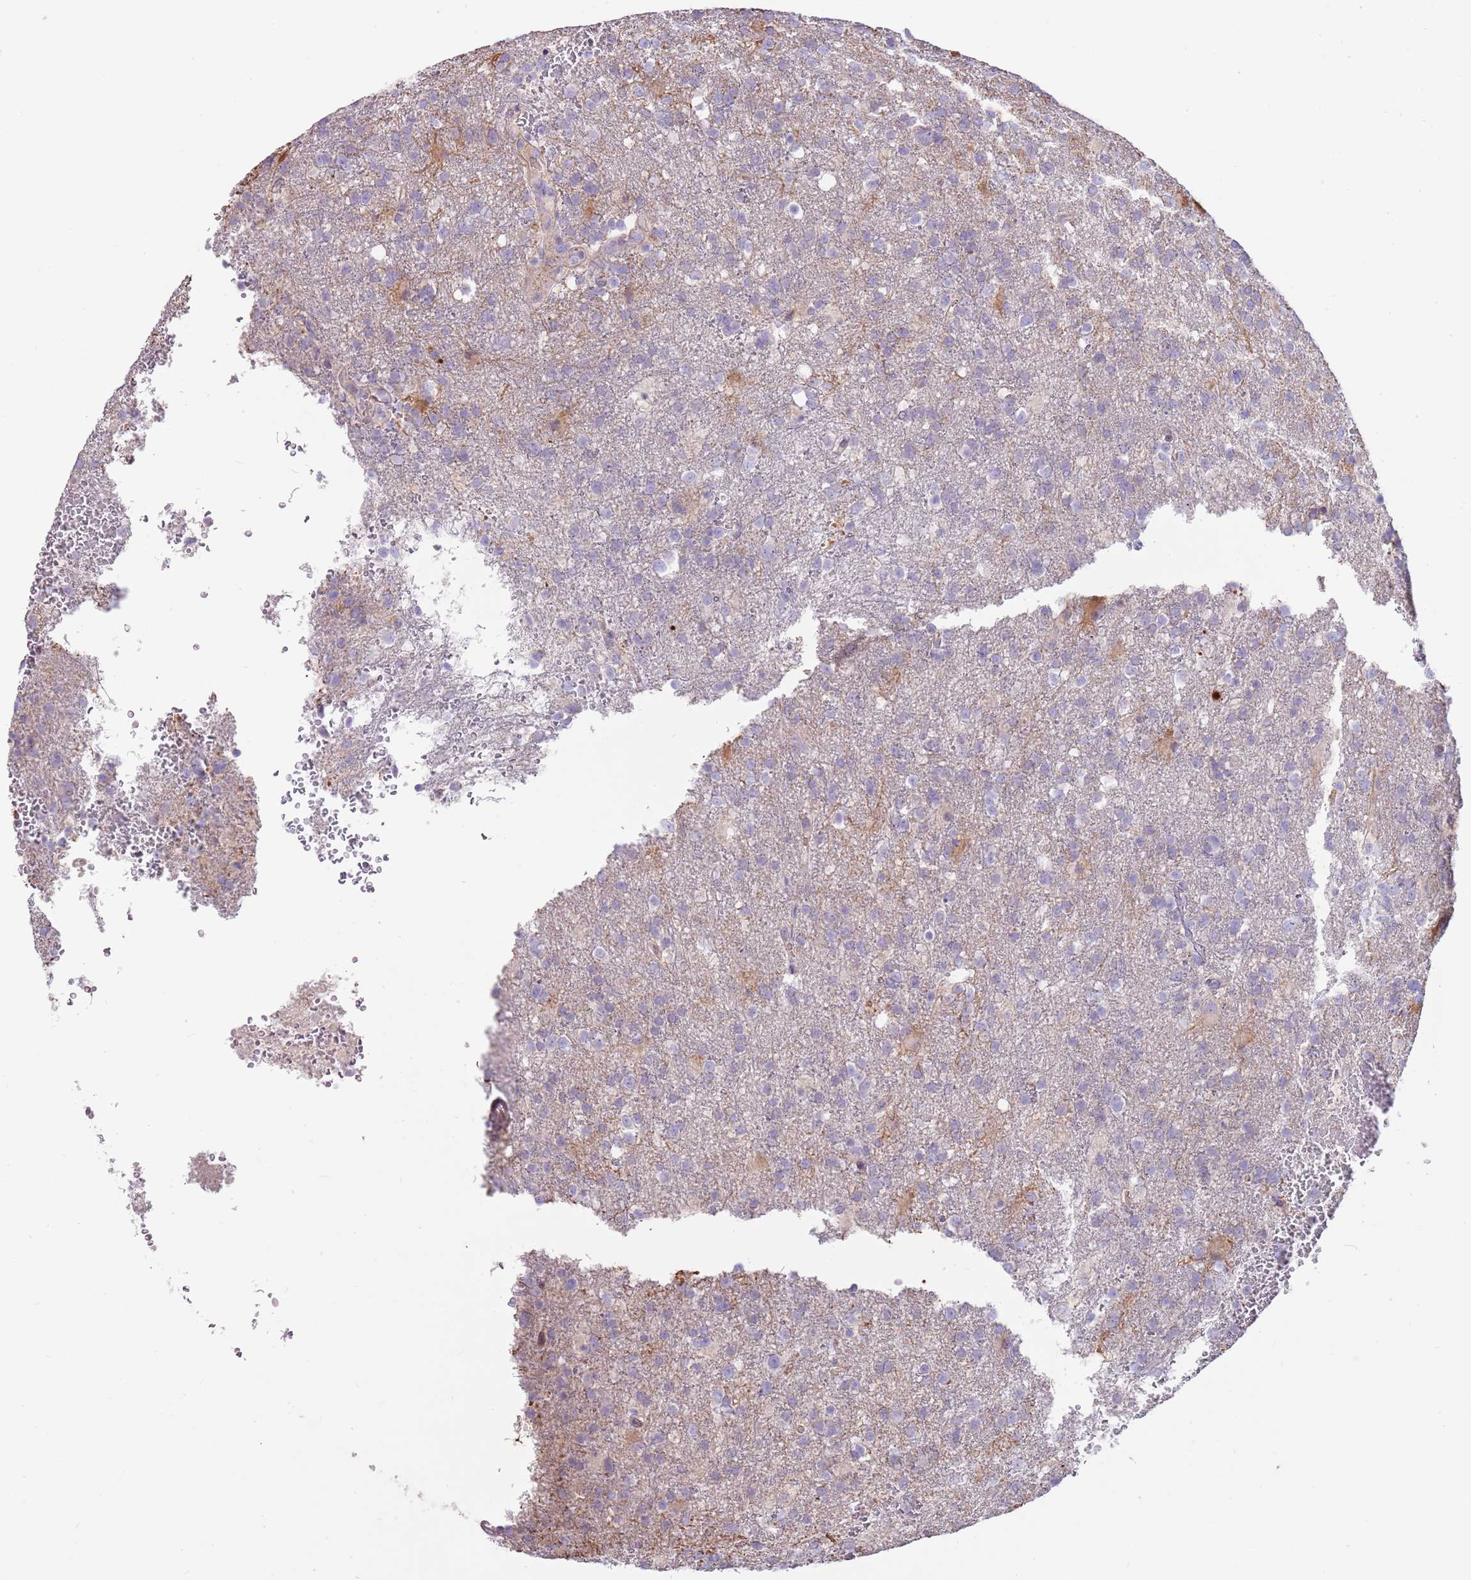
{"staining": {"intensity": "negative", "quantity": "none", "location": "none"}, "tissue": "glioma", "cell_type": "Tumor cells", "image_type": "cancer", "snomed": [{"axis": "morphology", "description": "Glioma, malignant, High grade"}, {"axis": "topography", "description": "Brain"}], "caption": "Tumor cells show no significant protein staining in glioma. (Immunohistochemistry (ihc), brightfield microscopy, high magnification).", "gene": "MCUB", "patient": {"sex": "female", "age": 74}}